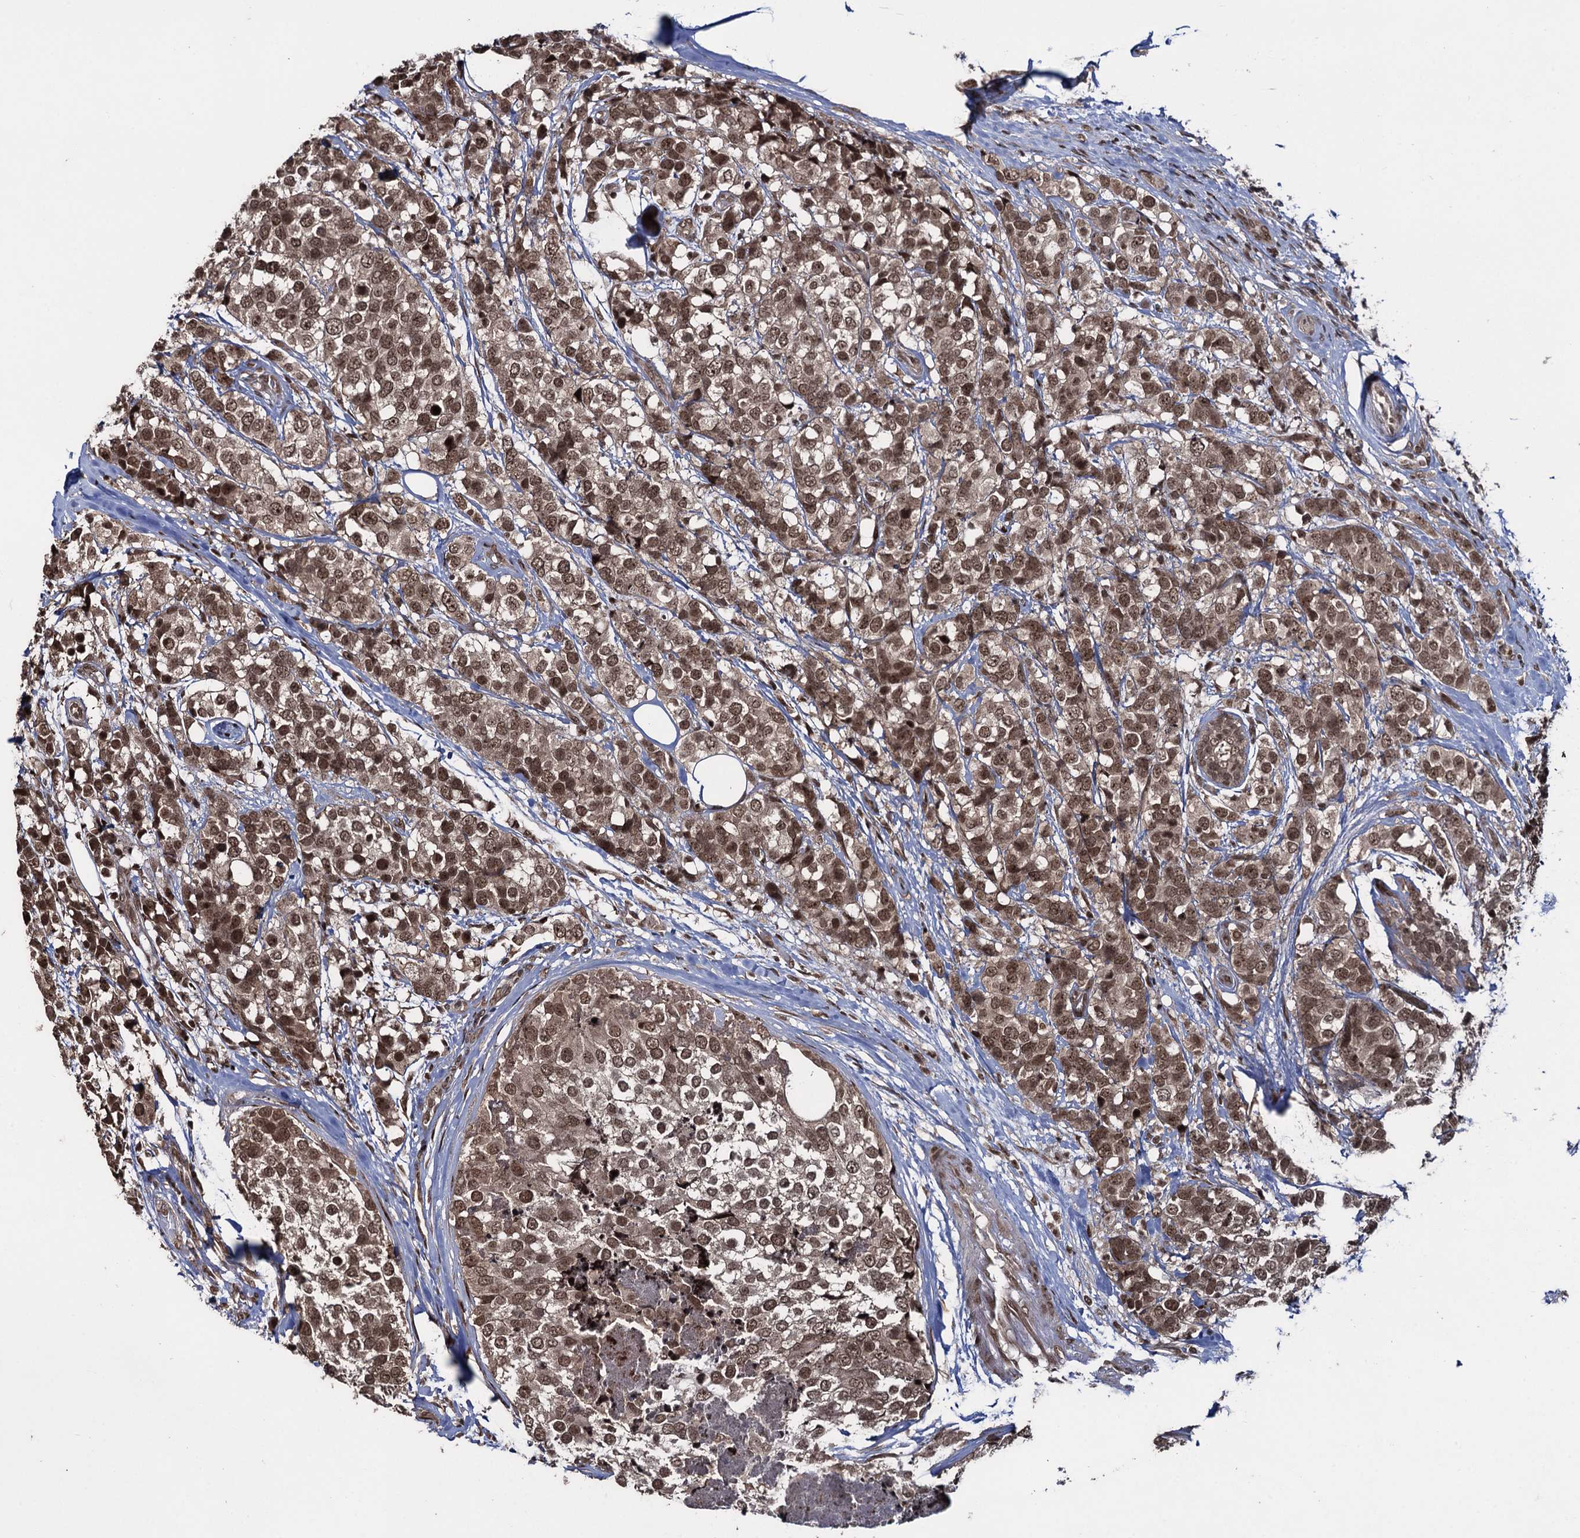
{"staining": {"intensity": "moderate", "quantity": ">75%", "location": "nuclear"}, "tissue": "breast cancer", "cell_type": "Tumor cells", "image_type": "cancer", "snomed": [{"axis": "morphology", "description": "Lobular carcinoma"}, {"axis": "topography", "description": "Breast"}], "caption": "Breast lobular carcinoma stained with immunohistochemistry (IHC) exhibits moderate nuclear expression in approximately >75% of tumor cells. Using DAB (3,3'-diaminobenzidine) (brown) and hematoxylin (blue) stains, captured at high magnification using brightfield microscopy.", "gene": "ZNF169", "patient": {"sex": "female", "age": 59}}